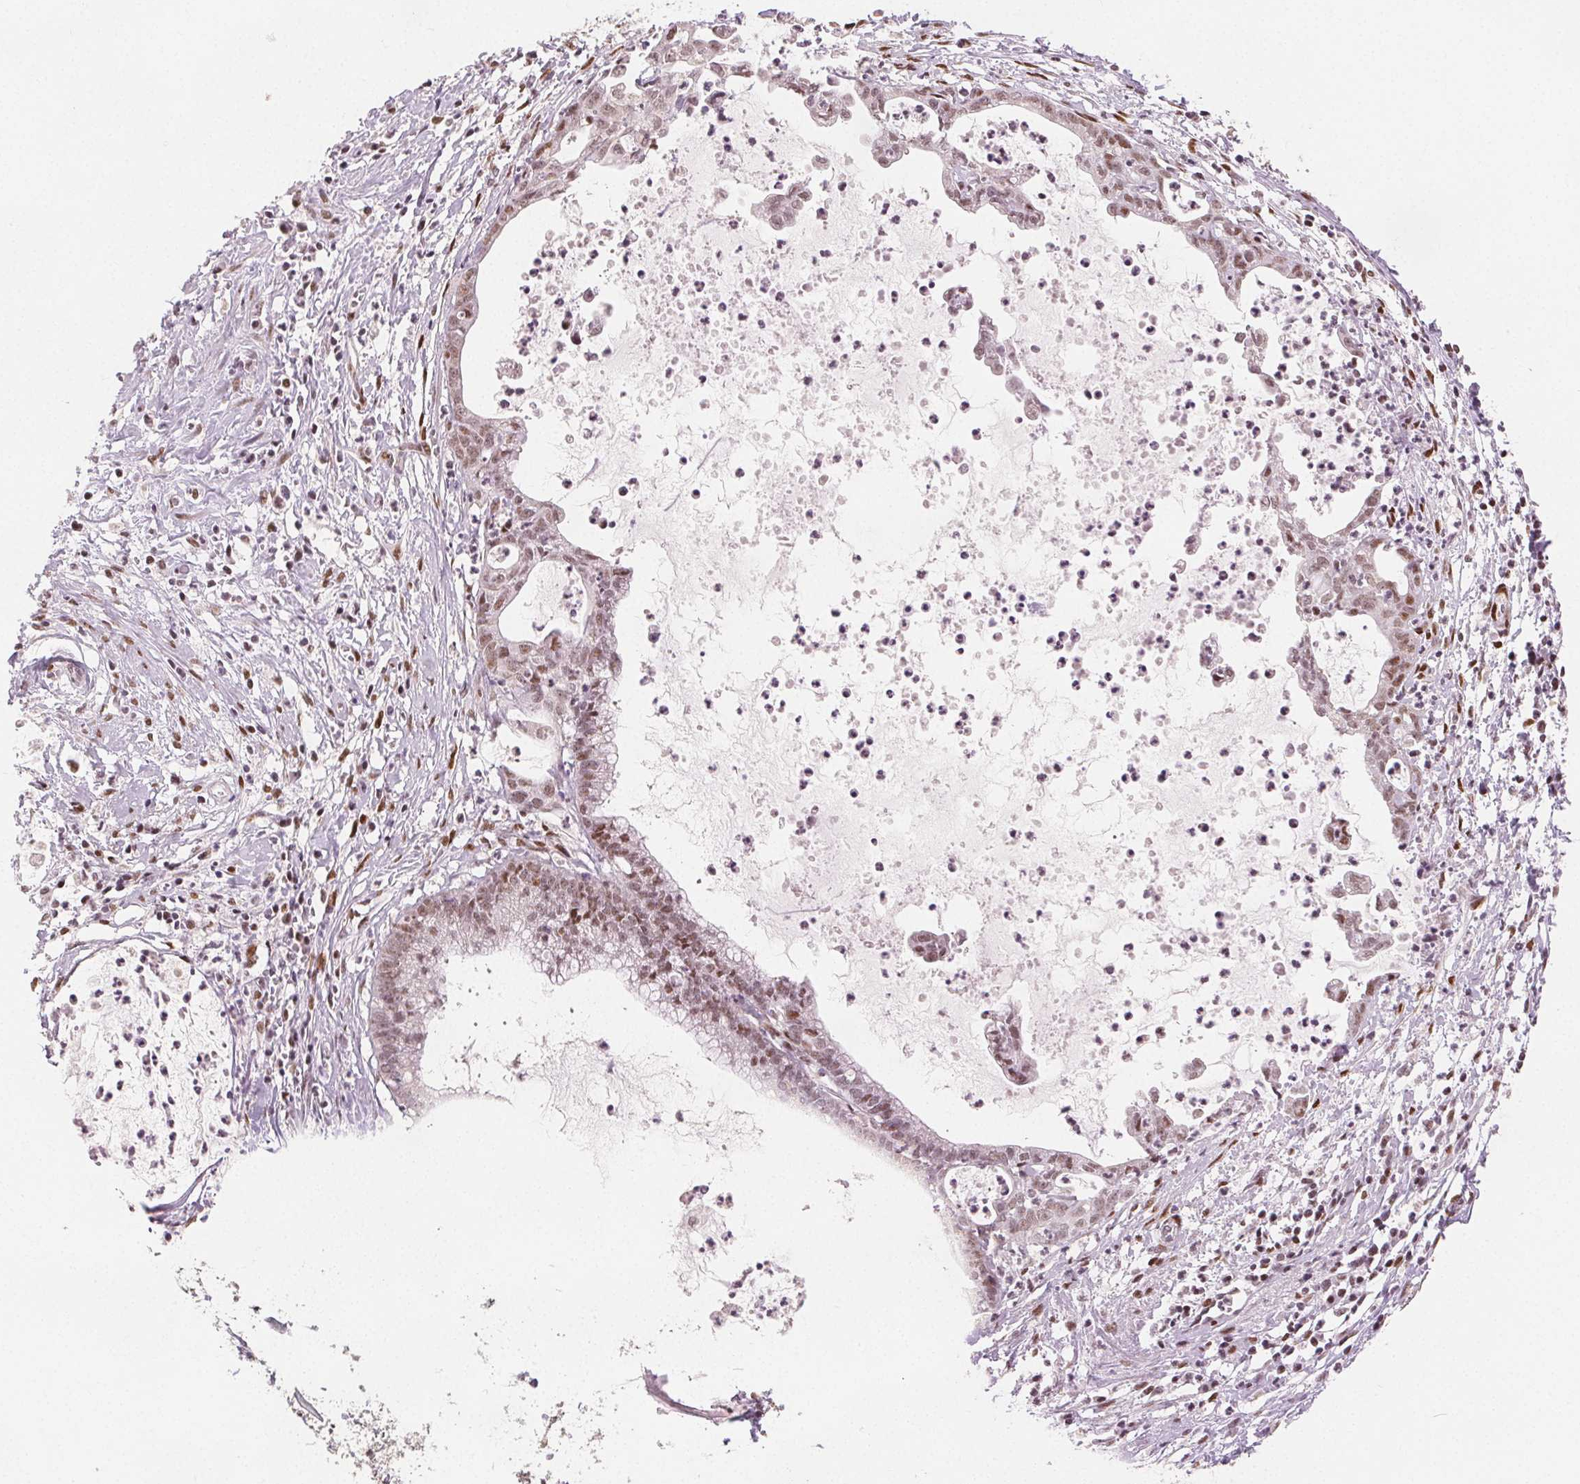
{"staining": {"intensity": "moderate", "quantity": ">75%", "location": "nuclear"}, "tissue": "cervical cancer", "cell_type": "Tumor cells", "image_type": "cancer", "snomed": [{"axis": "morphology", "description": "Normal tissue, NOS"}, {"axis": "morphology", "description": "Adenocarcinoma, NOS"}, {"axis": "topography", "description": "Cervix"}], "caption": "Cervical cancer stained for a protein (brown) exhibits moderate nuclear positive staining in approximately >75% of tumor cells.", "gene": "ZNF703", "patient": {"sex": "female", "age": 38}}